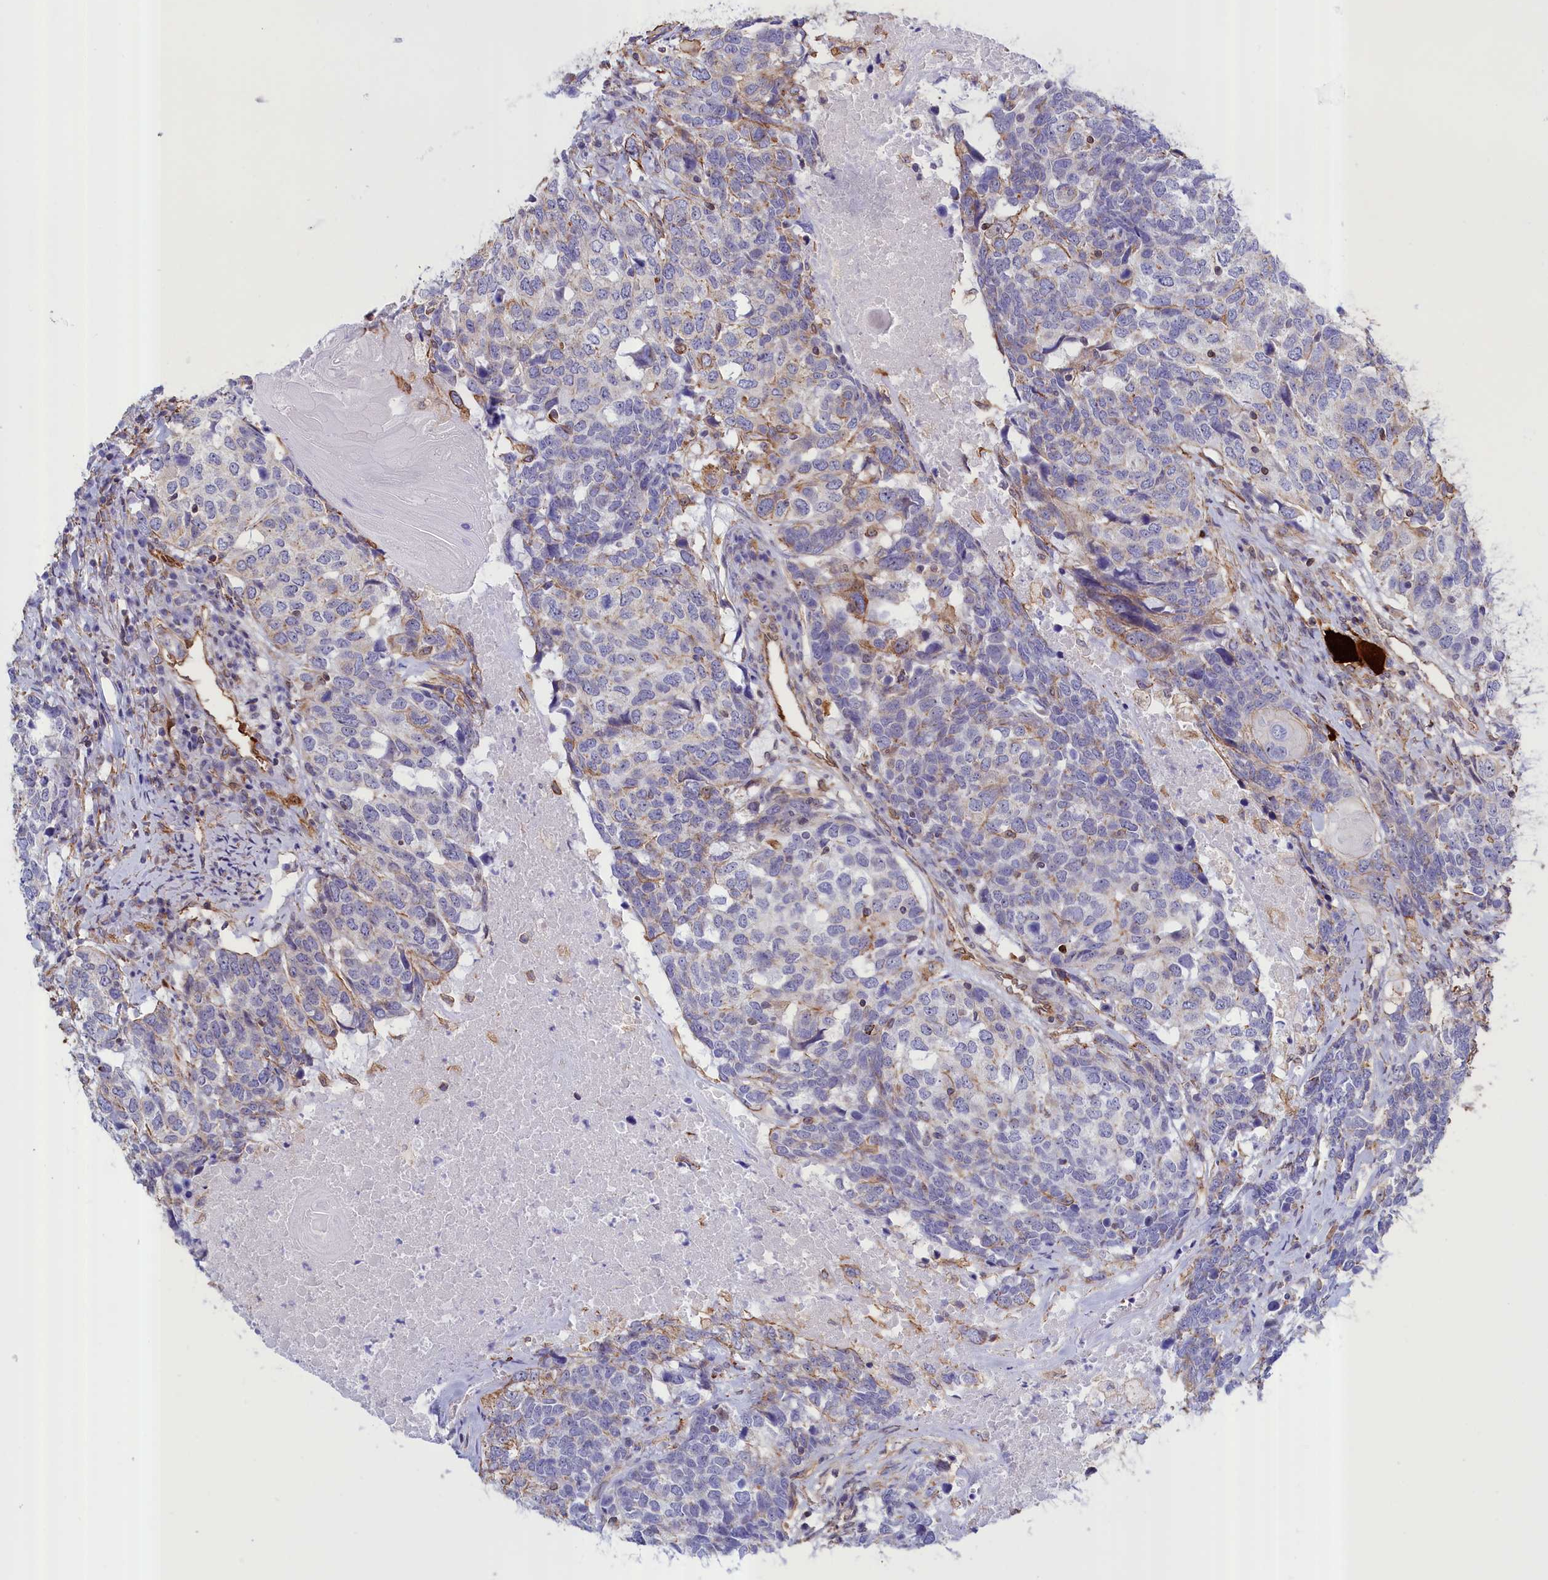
{"staining": {"intensity": "negative", "quantity": "none", "location": "none"}, "tissue": "head and neck cancer", "cell_type": "Tumor cells", "image_type": "cancer", "snomed": [{"axis": "morphology", "description": "Squamous cell carcinoma, NOS"}, {"axis": "topography", "description": "Head-Neck"}], "caption": "High magnification brightfield microscopy of head and neck cancer (squamous cell carcinoma) stained with DAB (3,3'-diaminobenzidine) (brown) and counterstained with hematoxylin (blue): tumor cells show no significant expression.", "gene": "ABCC12", "patient": {"sex": "male", "age": 66}}